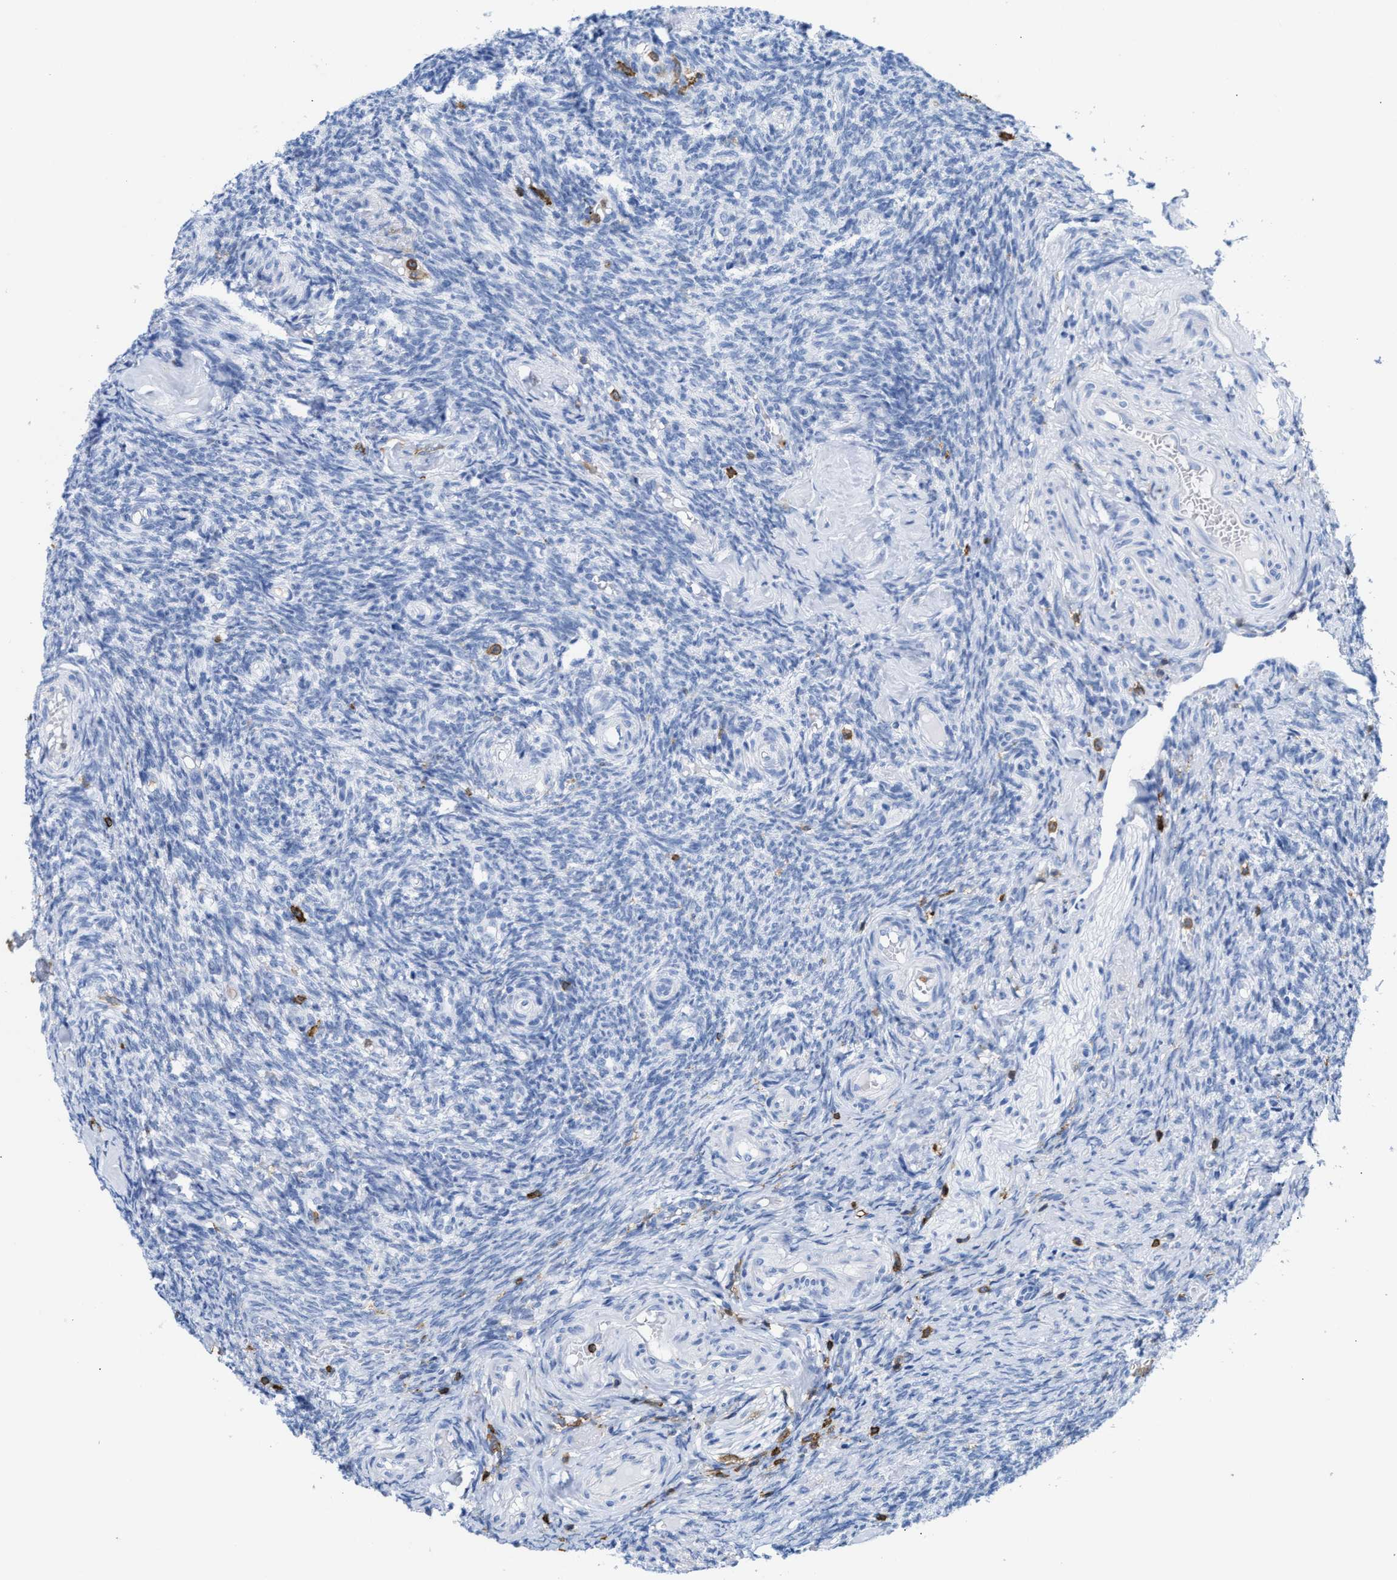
{"staining": {"intensity": "negative", "quantity": "none", "location": "none"}, "tissue": "ovary", "cell_type": "Follicle cells", "image_type": "normal", "snomed": [{"axis": "morphology", "description": "Normal tissue, NOS"}, {"axis": "topography", "description": "Ovary"}], "caption": "This is an immunohistochemistry (IHC) photomicrograph of unremarkable ovary. There is no staining in follicle cells.", "gene": "LCP1", "patient": {"sex": "female", "age": 41}}